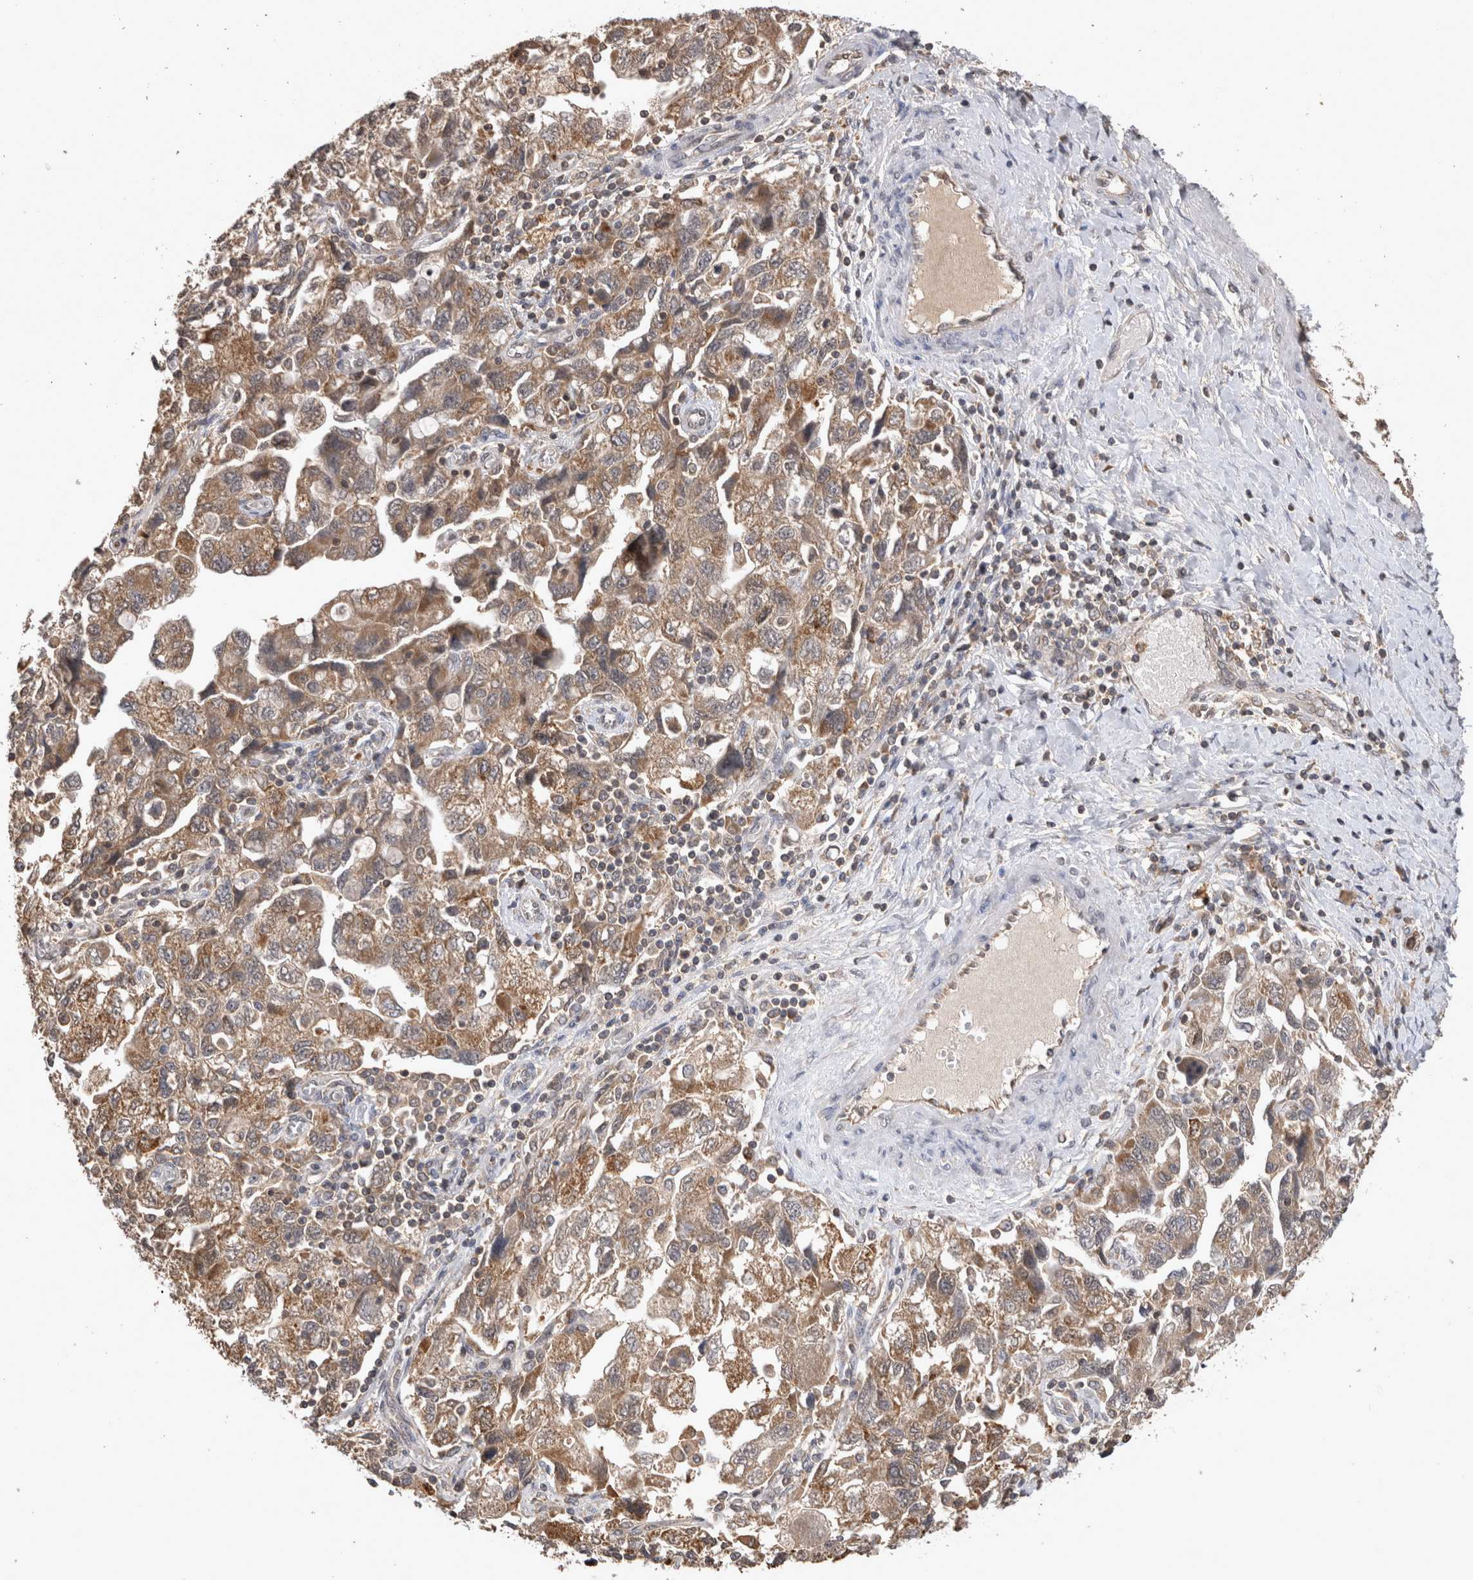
{"staining": {"intensity": "moderate", "quantity": ">75%", "location": "cytoplasmic/membranous"}, "tissue": "ovarian cancer", "cell_type": "Tumor cells", "image_type": "cancer", "snomed": [{"axis": "morphology", "description": "Carcinoma, NOS"}, {"axis": "morphology", "description": "Cystadenocarcinoma, serous, NOS"}, {"axis": "topography", "description": "Ovary"}], "caption": "Ovarian carcinoma stained for a protein (brown) reveals moderate cytoplasmic/membranous positive expression in about >75% of tumor cells.", "gene": "PREP", "patient": {"sex": "female", "age": 69}}